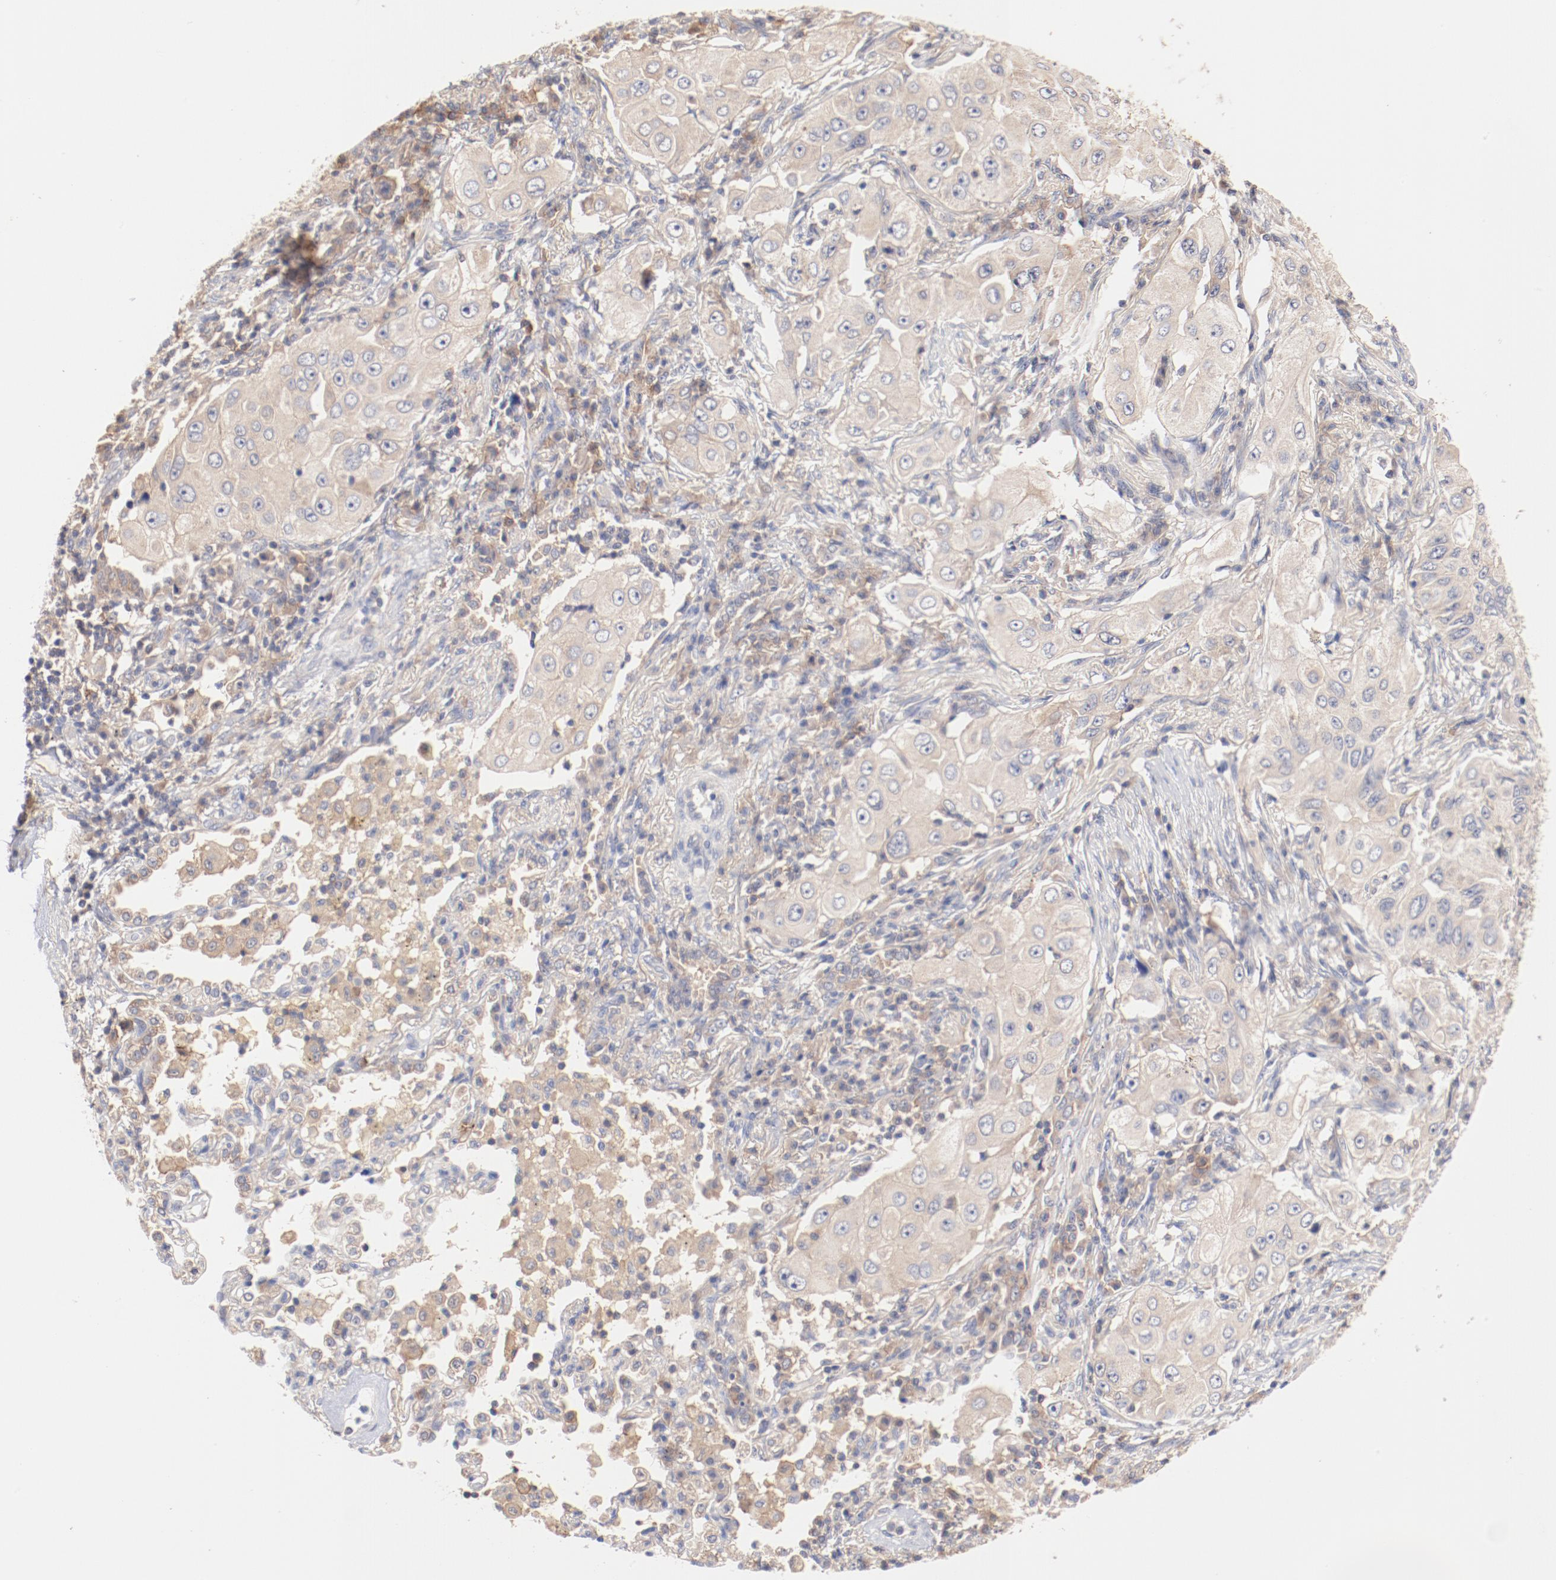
{"staining": {"intensity": "weak", "quantity": "25%-75%", "location": "cytoplasmic/membranous"}, "tissue": "lung cancer", "cell_type": "Tumor cells", "image_type": "cancer", "snomed": [{"axis": "morphology", "description": "Adenocarcinoma, NOS"}, {"axis": "topography", "description": "Lung"}], "caption": "Immunohistochemical staining of lung cancer shows low levels of weak cytoplasmic/membranous expression in approximately 25%-75% of tumor cells.", "gene": "SETD3", "patient": {"sex": "male", "age": 84}}